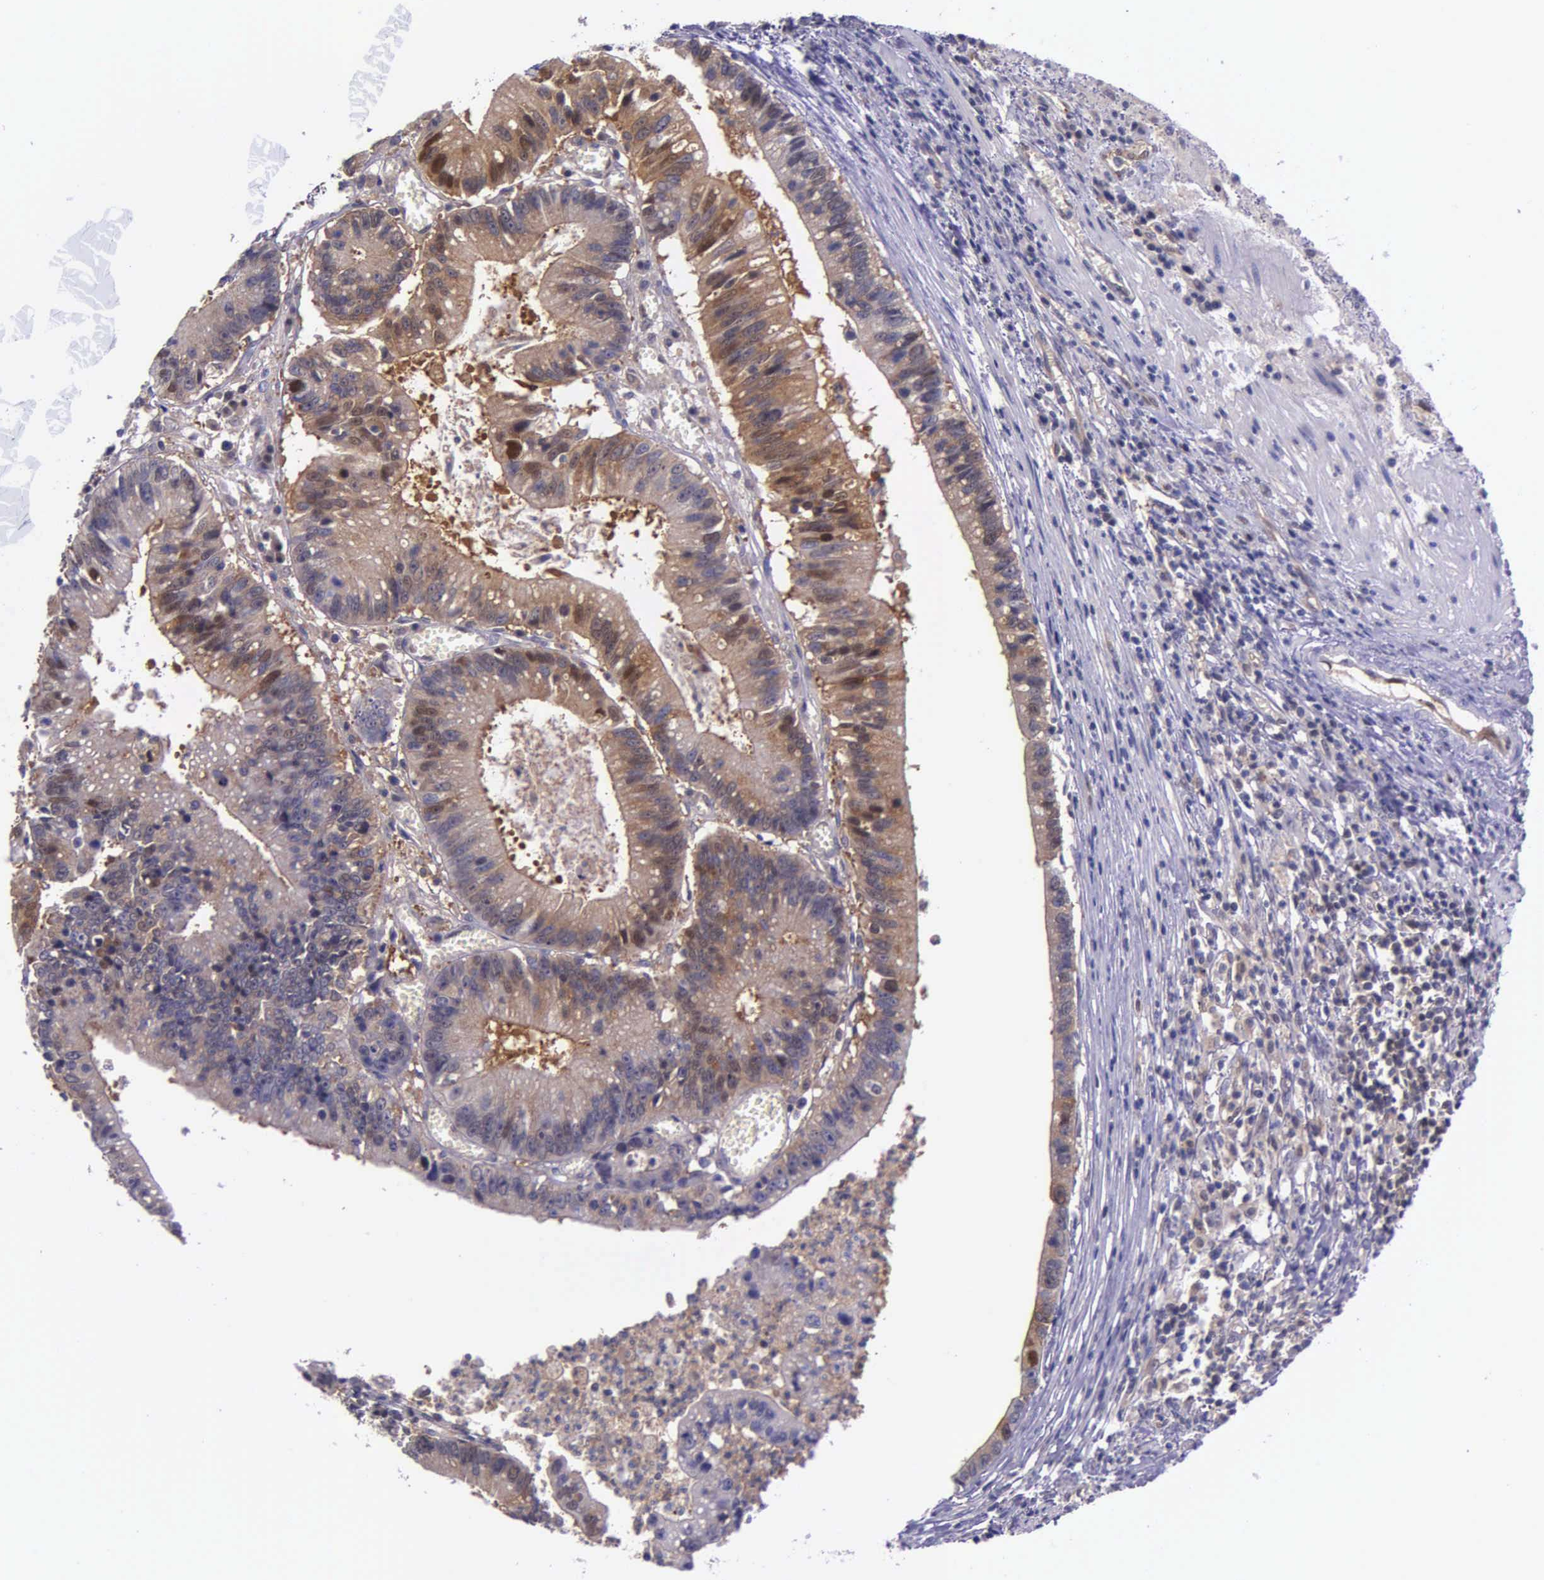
{"staining": {"intensity": "moderate", "quantity": ">75%", "location": "cytoplasmic/membranous"}, "tissue": "colorectal cancer", "cell_type": "Tumor cells", "image_type": "cancer", "snomed": [{"axis": "morphology", "description": "Adenocarcinoma, NOS"}, {"axis": "topography", "description": "Rectum"}], "caption": "A photomicrograph showing moderate cytoplasmic/membranous staining in approximately >75% of tumor cells in adenocarcinoma (colorectal), as visualized by brown immunohistochemical staining.", "gene": "GMPR2", "patient": {"sex": "female", "age": 81}}